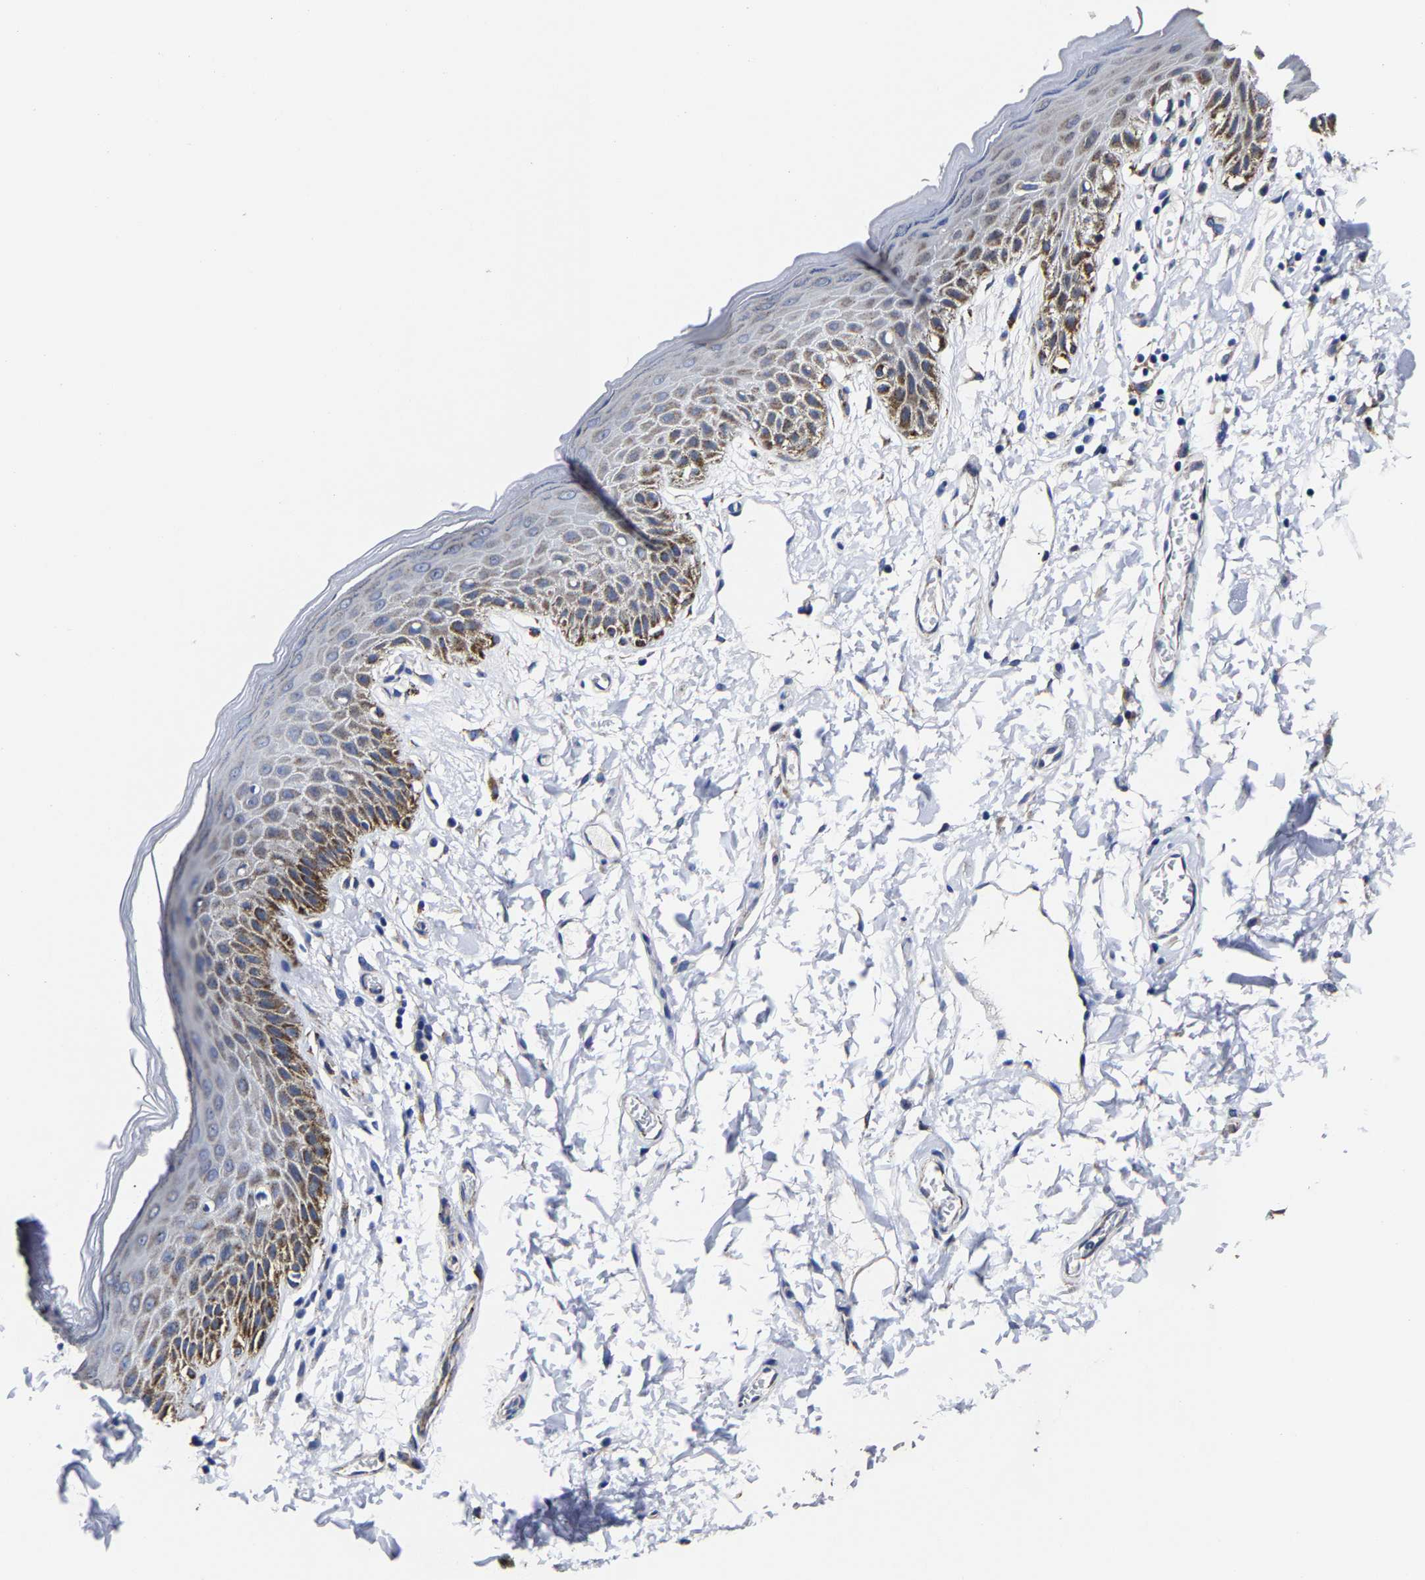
{"staining": {"intensity": "moderate", "quantity": "25%-75%", "location": "cytoplasmic/membranous"}, "tissue": "skin", "cell_type": "Epidermal cells", "image_type": "normal", "snomed": [{"axis": "morphology", "description": "Normal tissue, NOS"}, {"axis": "topography", "description": "Anal"}], "caption": "The histopathology image shows immunohistochemical staining of benign skin. There is moderate cytoplasmic/membranous staining is identified in approximately 25%-75% of epidermal cells.", "gene": "AASS", "patient": {"sex": "male", "age": 44}}